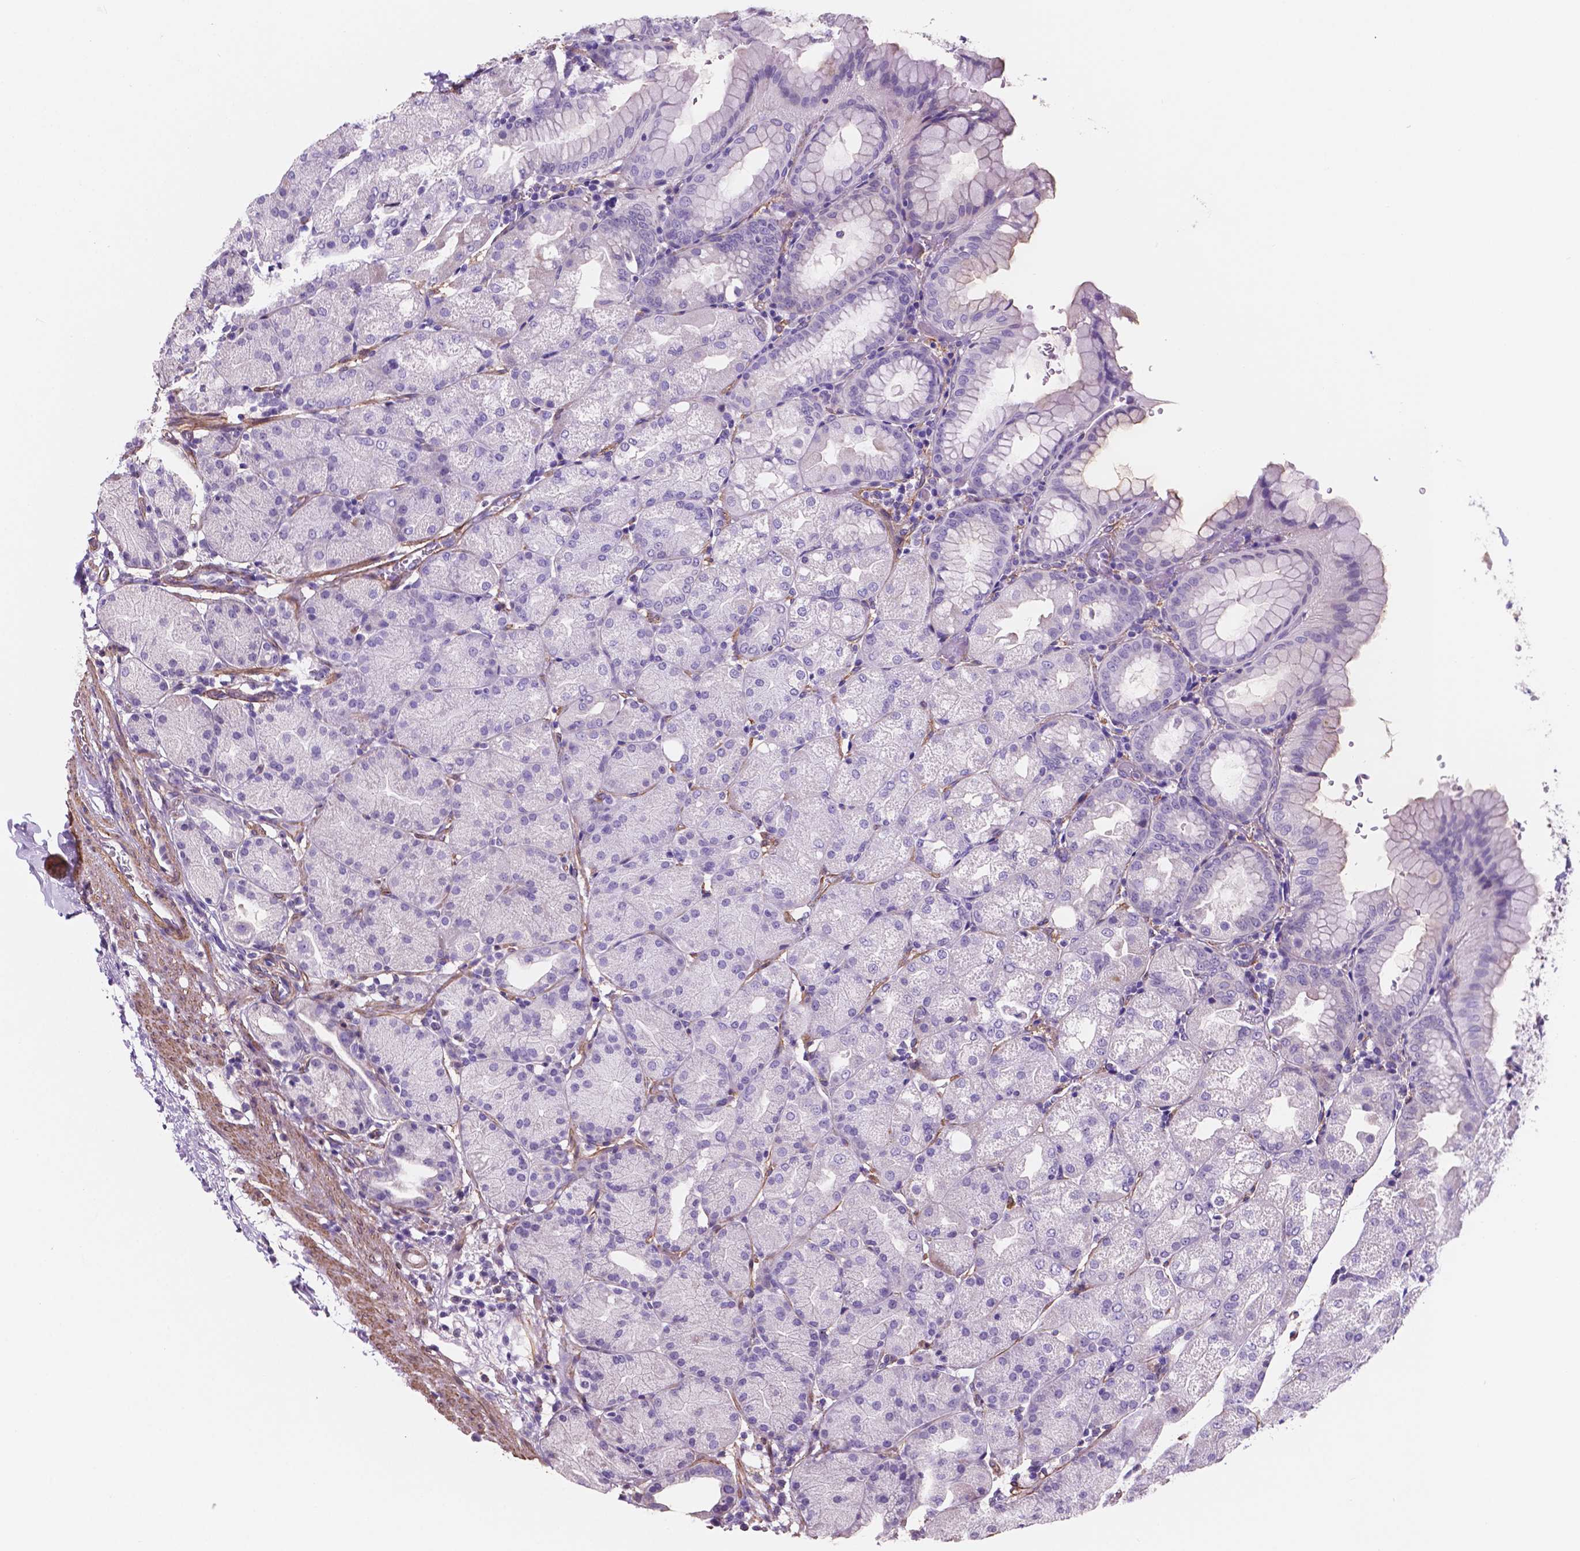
{"staining": {"intensity": "negative", "quantity": "none", "location": "none"}, "tissue": "stomach", "cell_type": "Glandular cells", "image_type": "normal", "snomed": [{"axis": "morphology", "description": "Normal tissue, NOS"}, {"axis": "topography", "description": "Stomach, upper"}, {"axis": "topography", "description": "Stomach"}, {"axis": "topography", "description": "Stomach, lower"}], "caption": "An immunohistochemistry (IHC) image of unremarkable stomach is shown. There is no staining in glandular cells of stomach.", "gene": "TOR2A", "patient": {"sex": "male", "age": 62}}